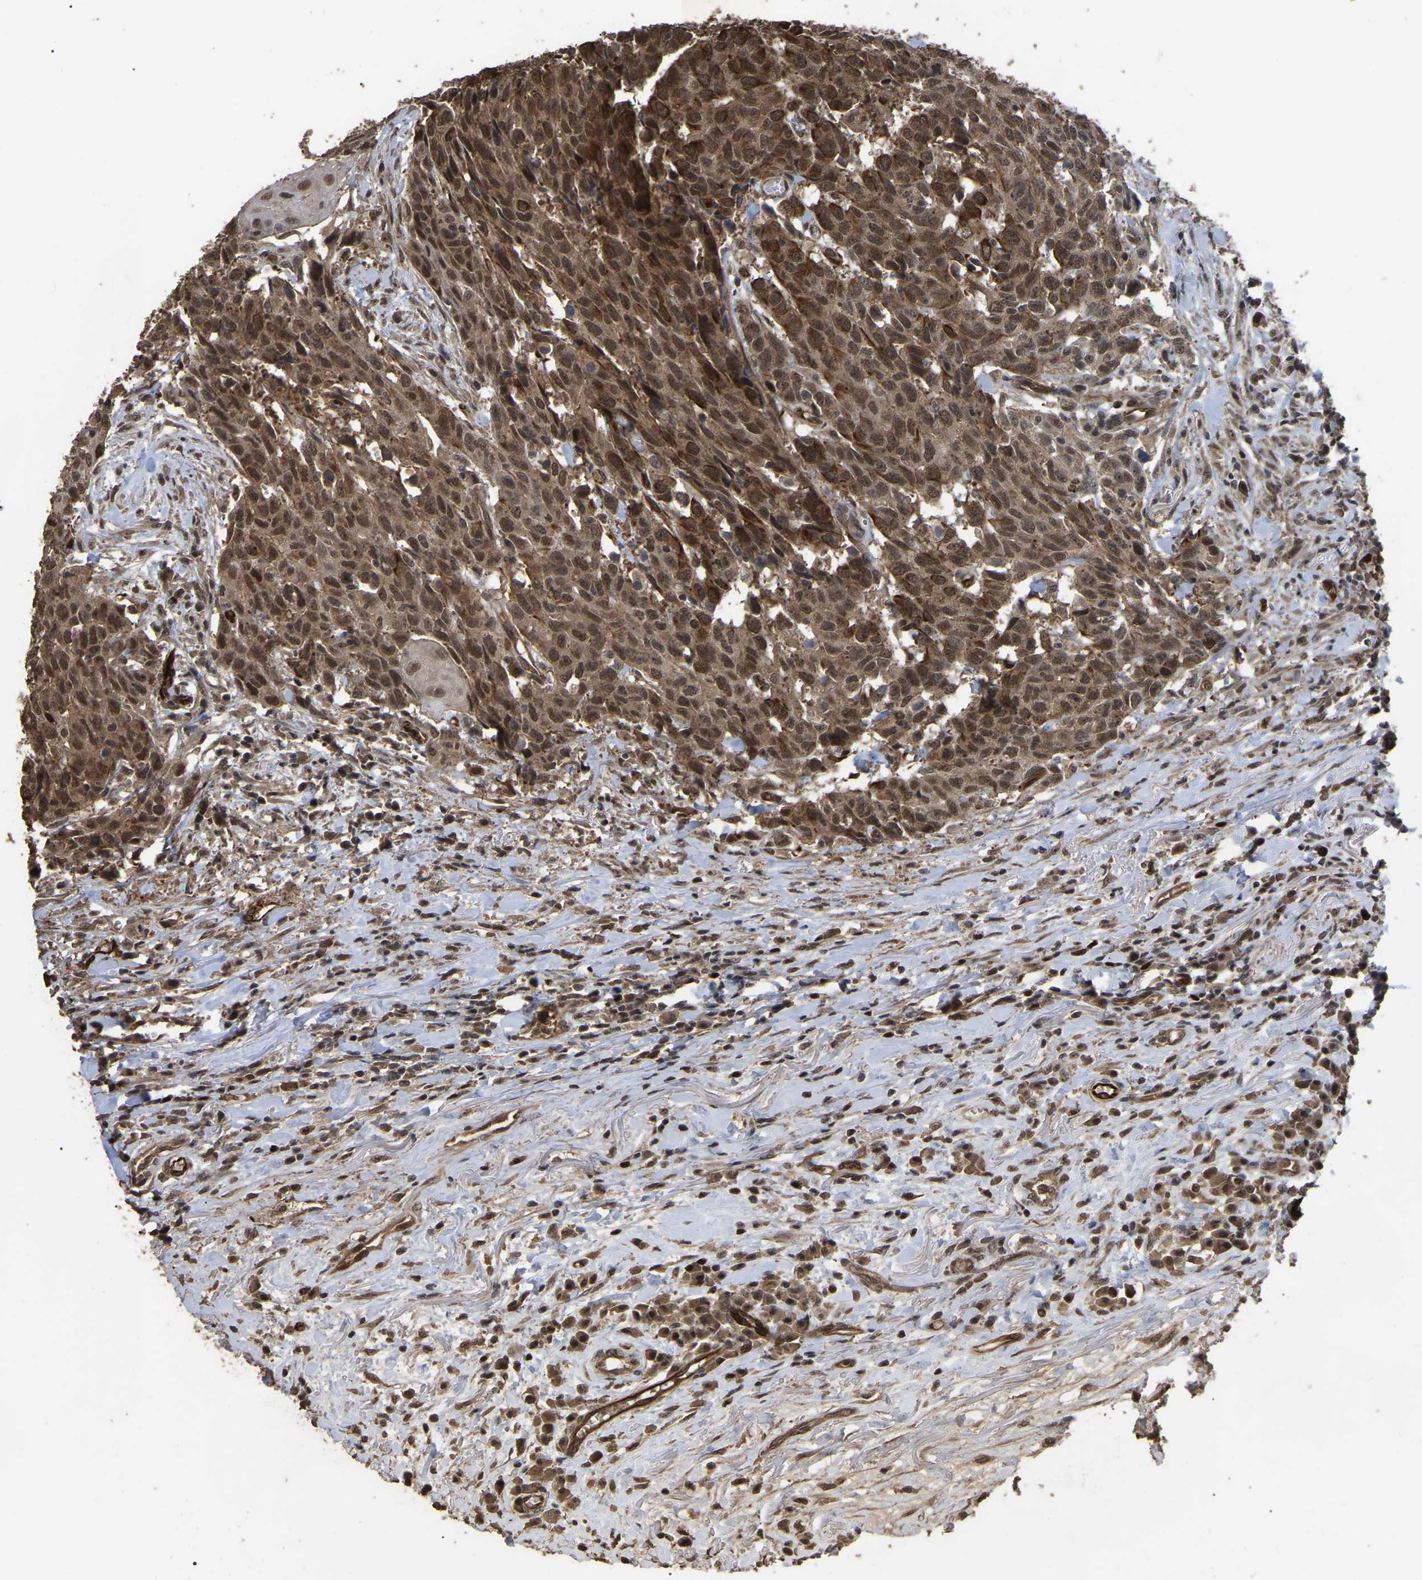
{"staining": {"intensity": "moderate", "quantity": ">75%", "location": "cytoplasmic/membranous,nuclear"}, "tissue": "head and neck cancer", "cell_type": "Tumor cells", "image_type": "cancer", "snomed": [{"axis": "morphology", "description": "Squamous cell carcinoma, NOS"}, {"axis": "topography", "description": "Head-Neck"}], "caption": "Moderate cytoplasmic/membranous and nuclear positivity for a protein is identified in about >75% of tumor cells of squamous cell carcinoma (head and neck) using immunohistochemistry.", "gene": "FAM161B", "patient": {"sex": "male", "age": 66}}